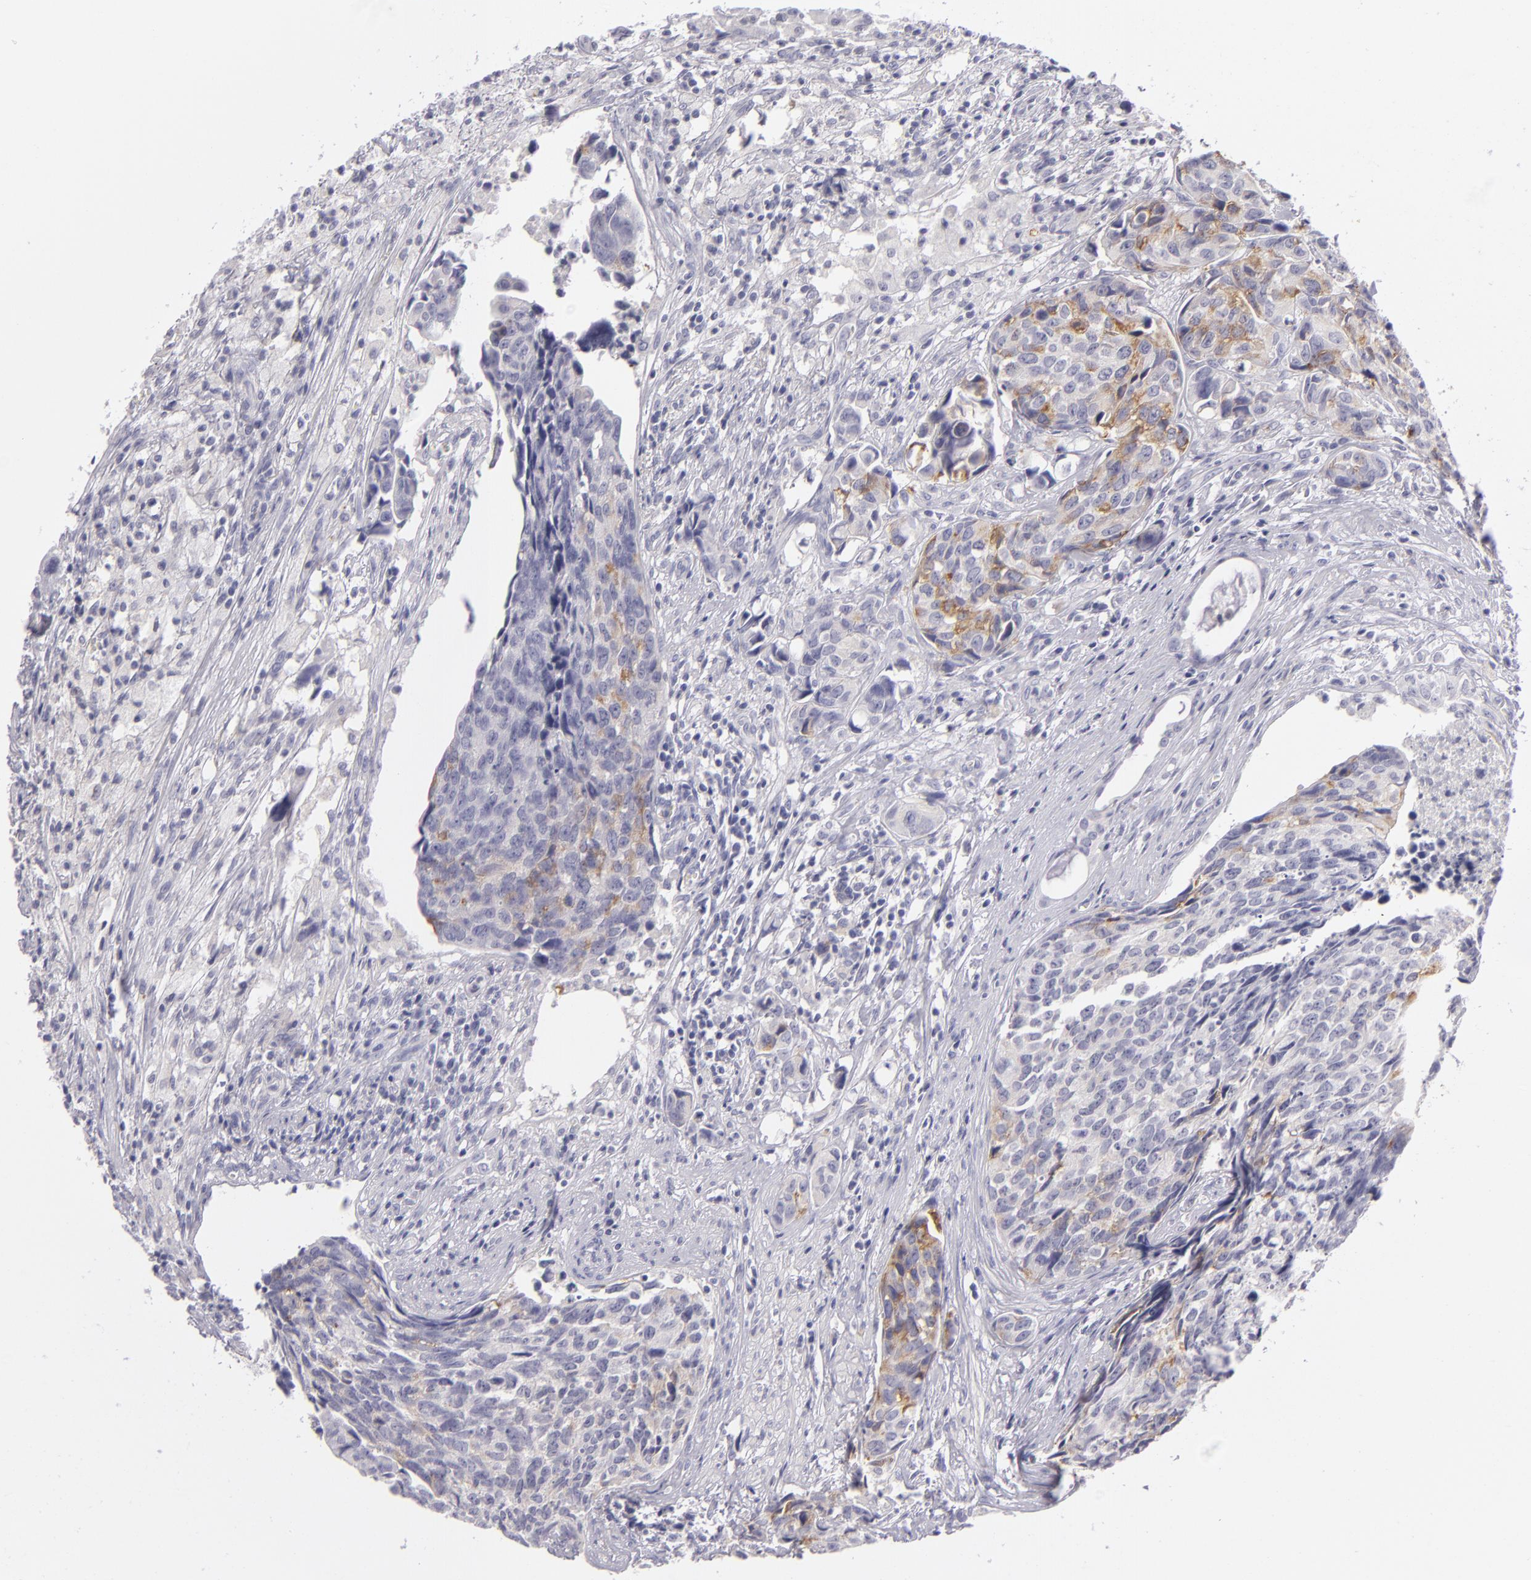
{"staining": {"intensity": "moderate", "quantity": "25%-75%", "location": "cytoplasmic/membranous"}, "tissue": "urothelial cancer", "cell_type": "Tumor cells", "image_type": "cancer", "snomed": [{"axis": "morphology", "description": "Urothelial carcinoma, High grade"}, {"axis": "topography", "description": "Urinary bladder"}], "caption": "Urothelial cancer stained with IHC shows moderate cytoplasmic/membranous expression in approximately 25%-75% of tumor cells.", "gene": "TNNC1", "patient": {"sex": "male", "age": 81}}